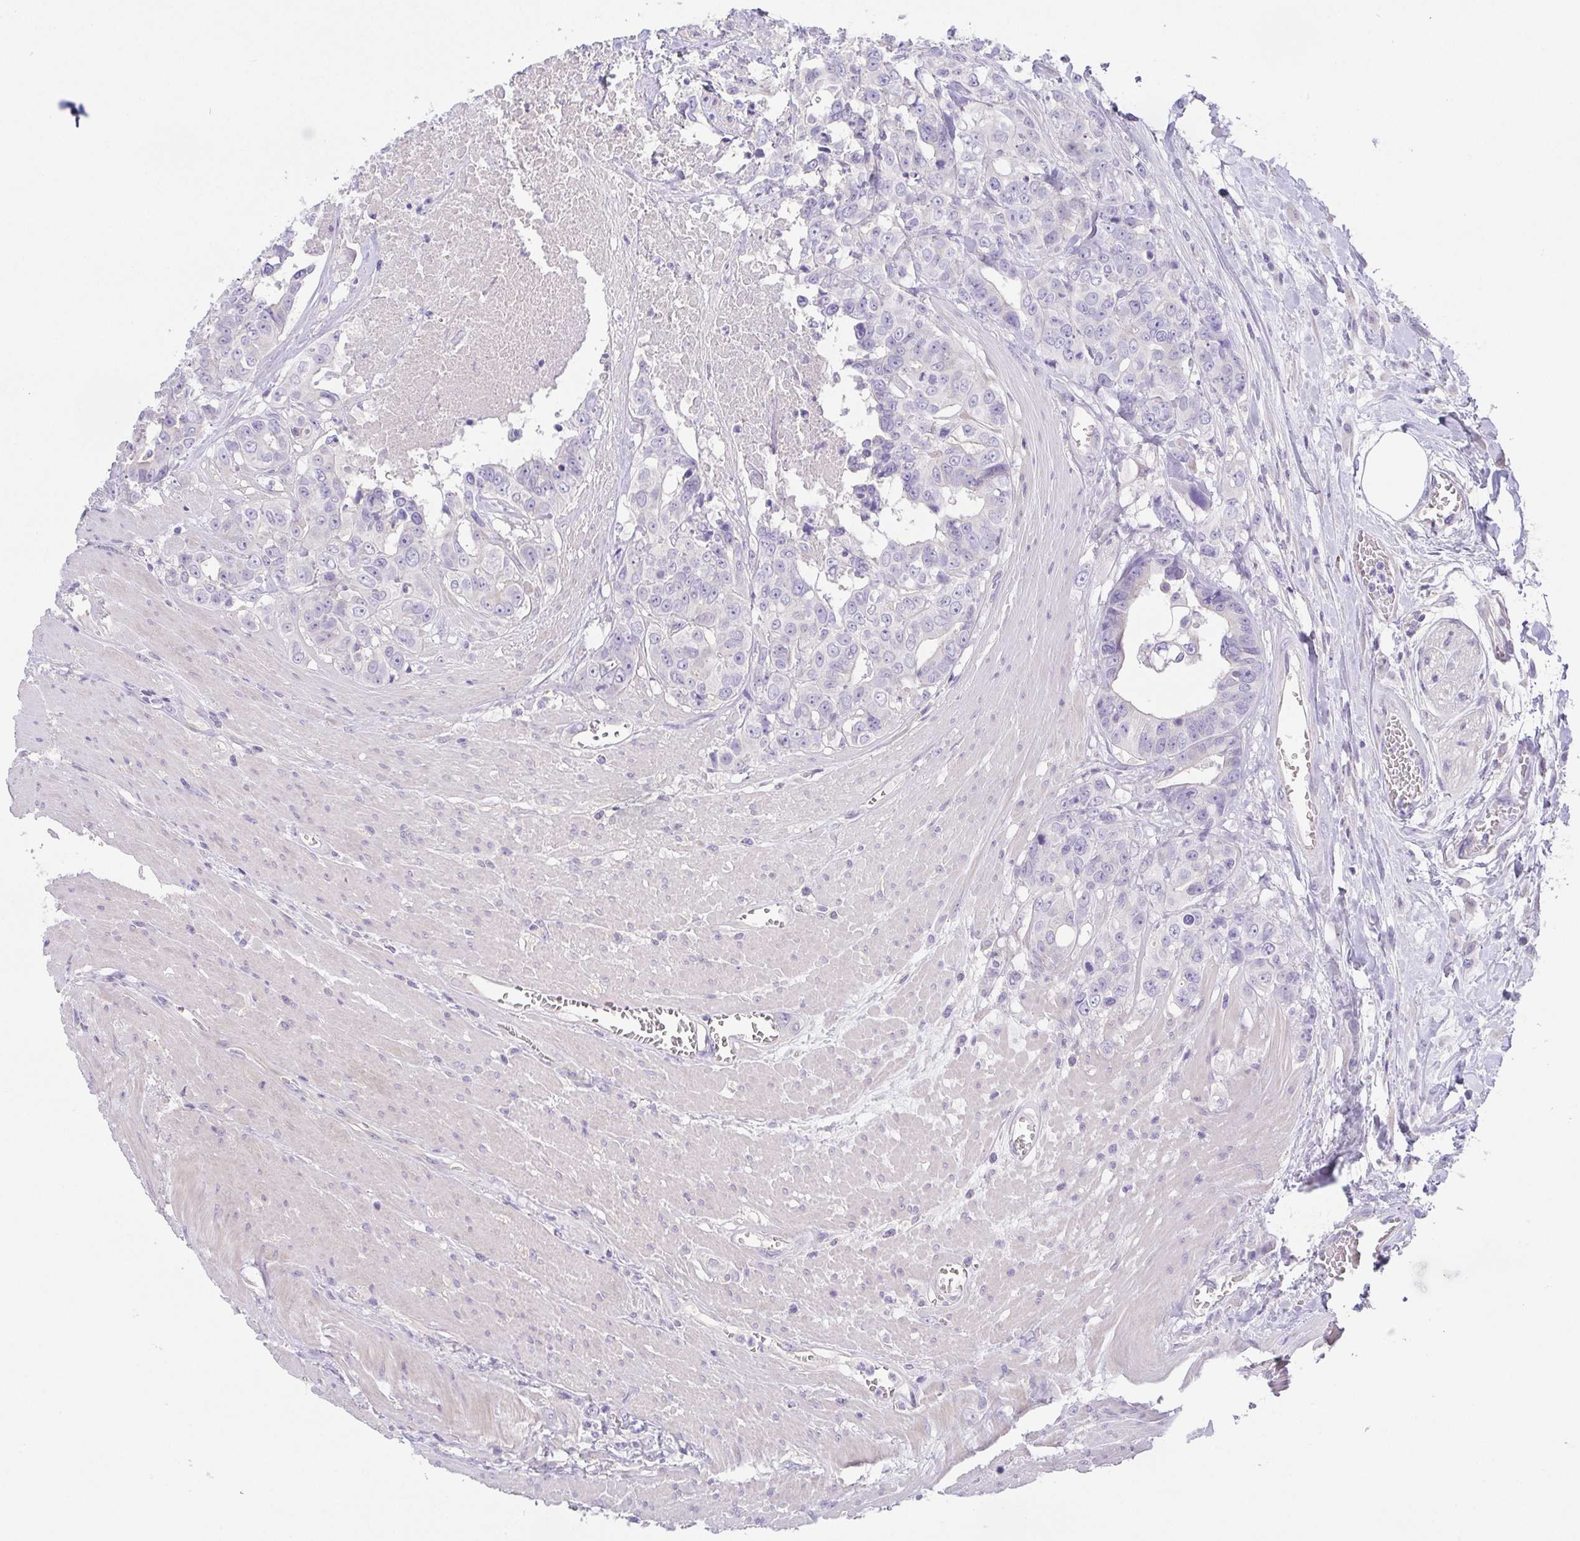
{"staining": {"intensity": "negative", "quantity": "none", "location": "none"}, "tissue": "colorectal cancer", "cell_type": "Tumor cells", "image_type": "cancer", "snomed": [{"axis": "morphology", "description": "Adenocarcinoma, NOS"}, {"axis": "topography", "description": "Rectum"}], "caption": "This is a image of IHC staining of colorectal adenocarcinoma, which shows no staining in tumor cells.", "gene": "PKDREJ", "patient": {"sex": "female", "age": 62}}